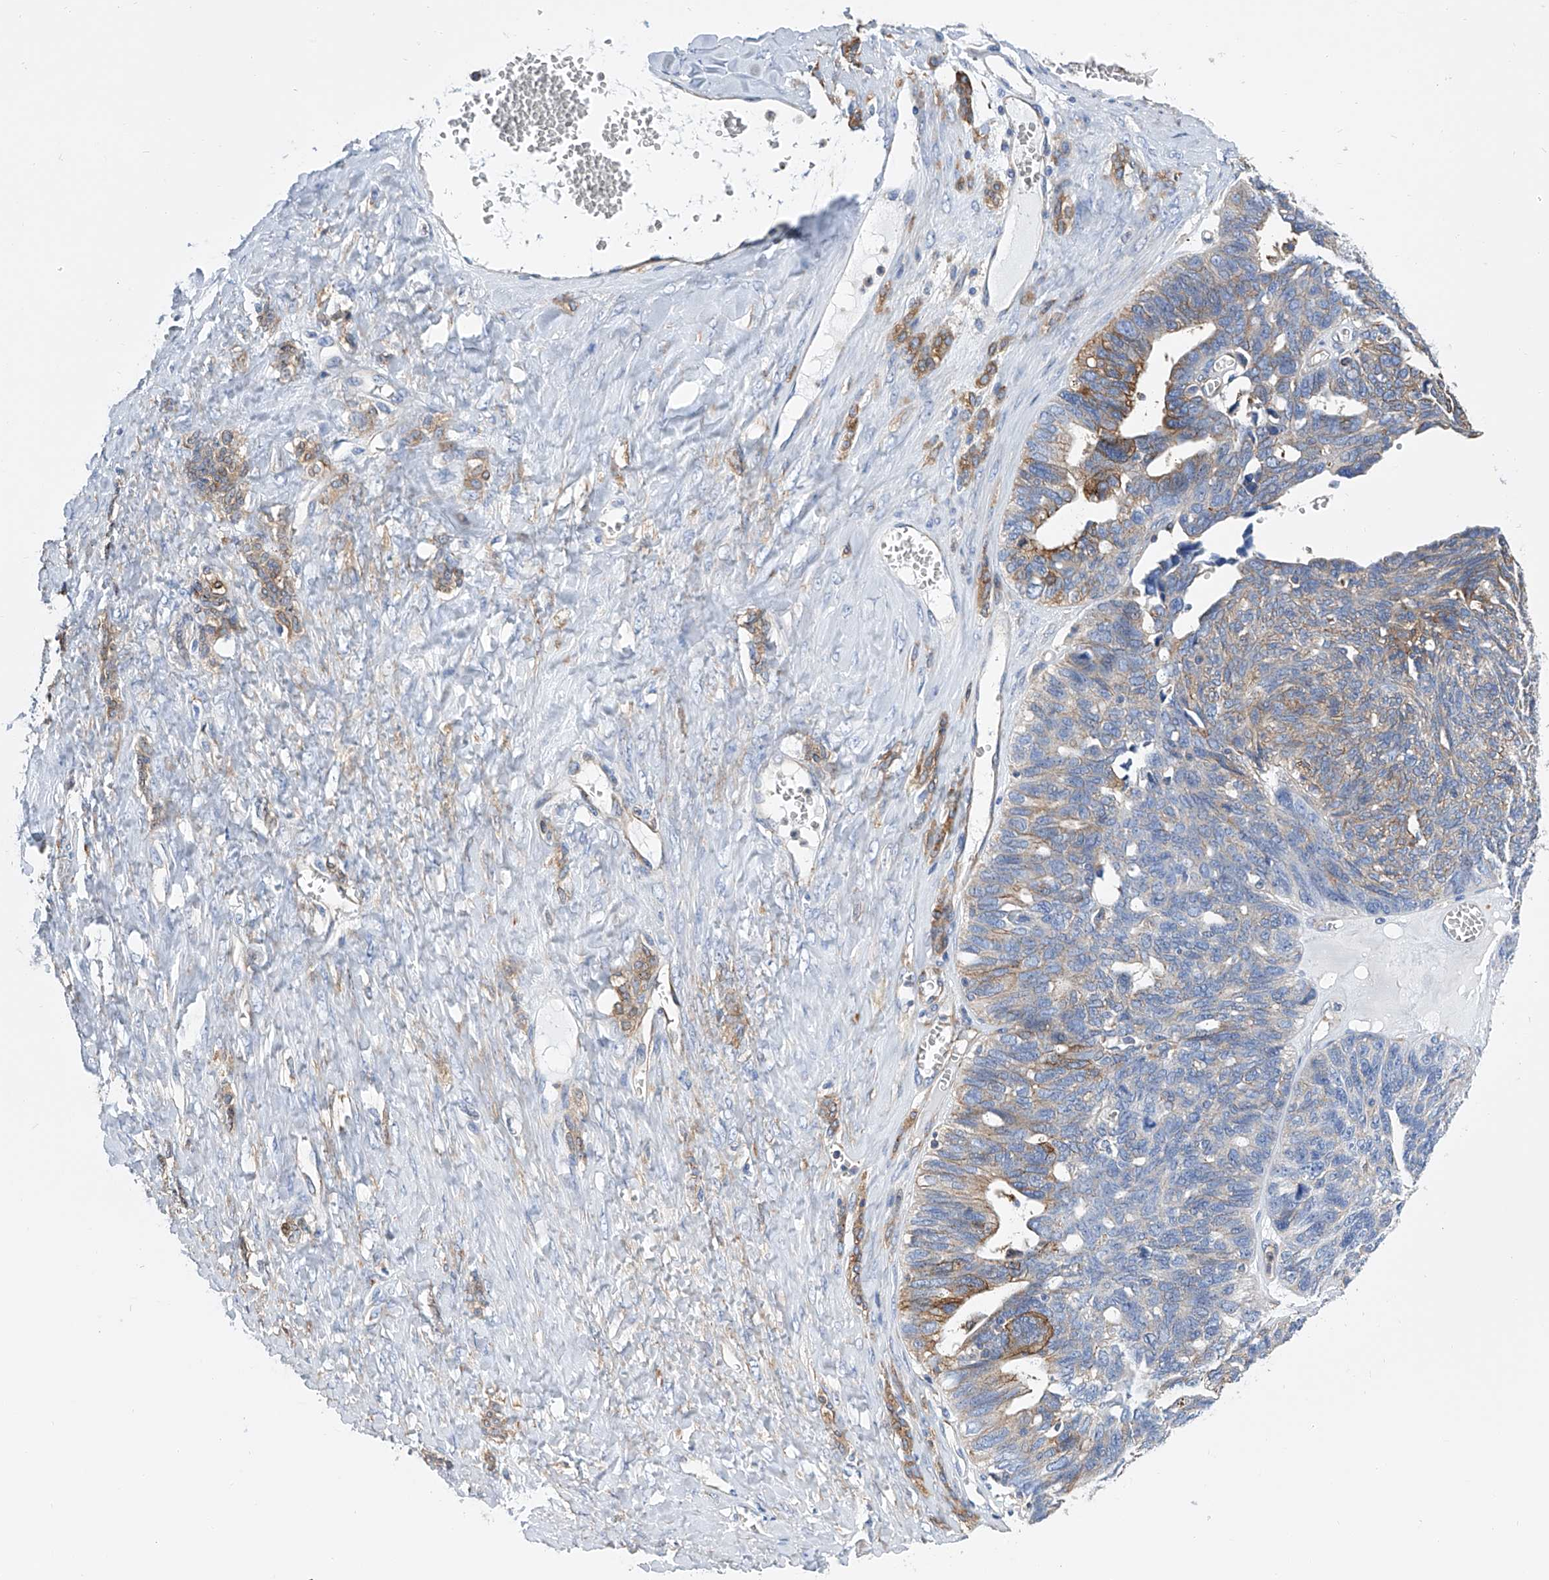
{"staining": {"intensity": "moderate", "quantity": "<25%", "location": "cytoplasmic/membranous"}, "tissue": "ovarian cancer", "cell_type": "Tumor cells", "image_type": "cancer", "snomed": [{"axis": "morphology", "description": "Cystadenocarcinoma, serous, NOS"}, {"axis": "topography", "description": "Ovary"}], "caption": "Moderate cytoplasmic/membranous protein positivity is appreciated in approximately <25% of tumor cells in ovarian serous cystadenocarcinoma.", "gene": "GPT", "patient": {"sex": "female", "age": 79}}